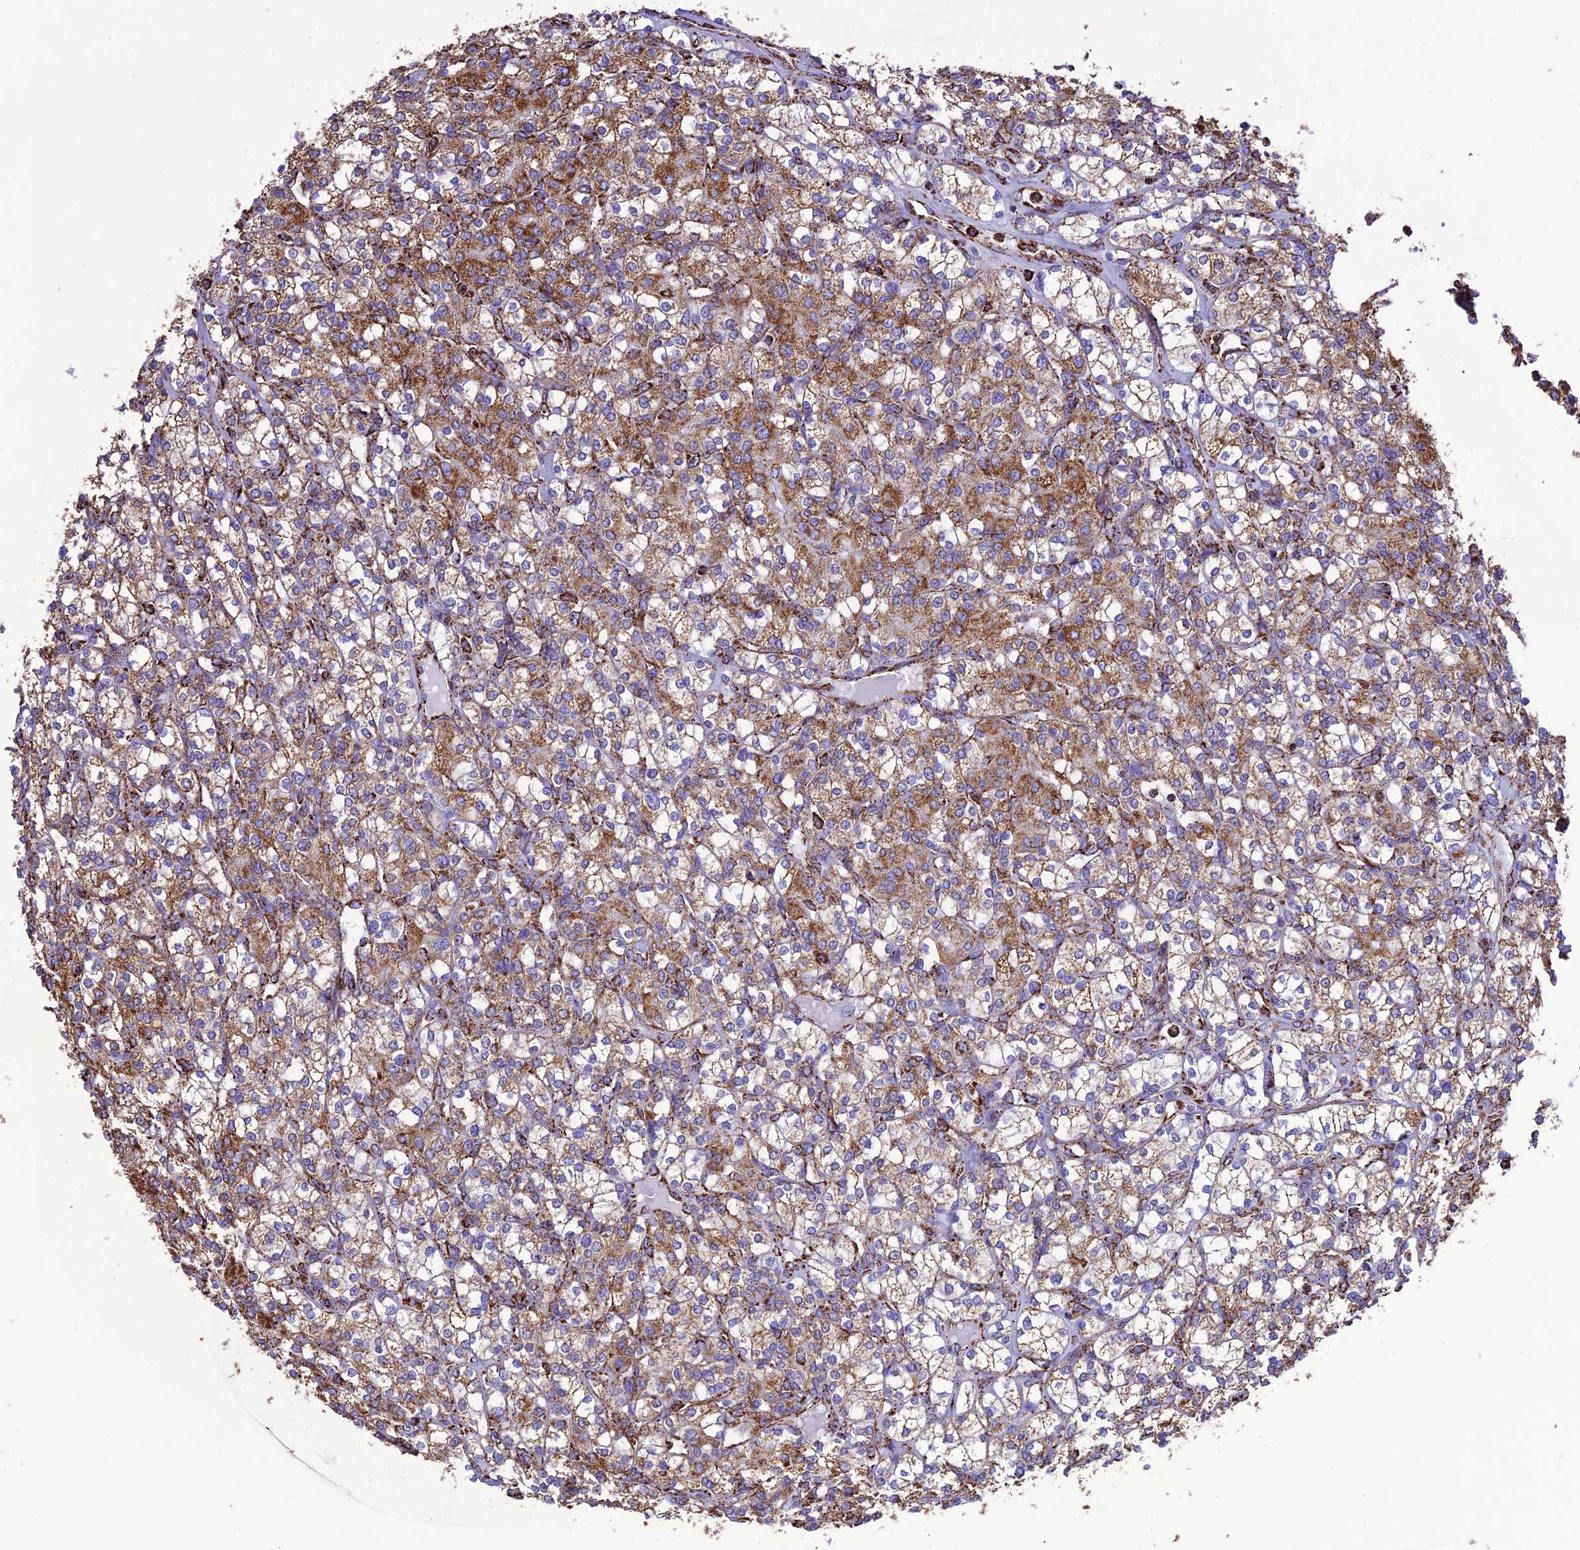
{"staining": {"intensity": "moderate", "quantity": ">75%", "location": "cytoplasmic/membranous"}, "tissue": "renal cancer", "cell_type": "Tumor cells", "image_type": "cancer", "snomed": [{"axis": "morphology", "description": "Adenocarcinoma, NOS"}, {"axis": "topography", "description": "Kidney"}], "caption": "High-power microscopy captured an IHC photomicrograph of adenocarcinoma (renal), revealing moderate cytoplasmic/membranous staining in about >75% of tumor cells.", "gene": "NDUFAF1", "patient": {"sex": "male", "age": 77}}